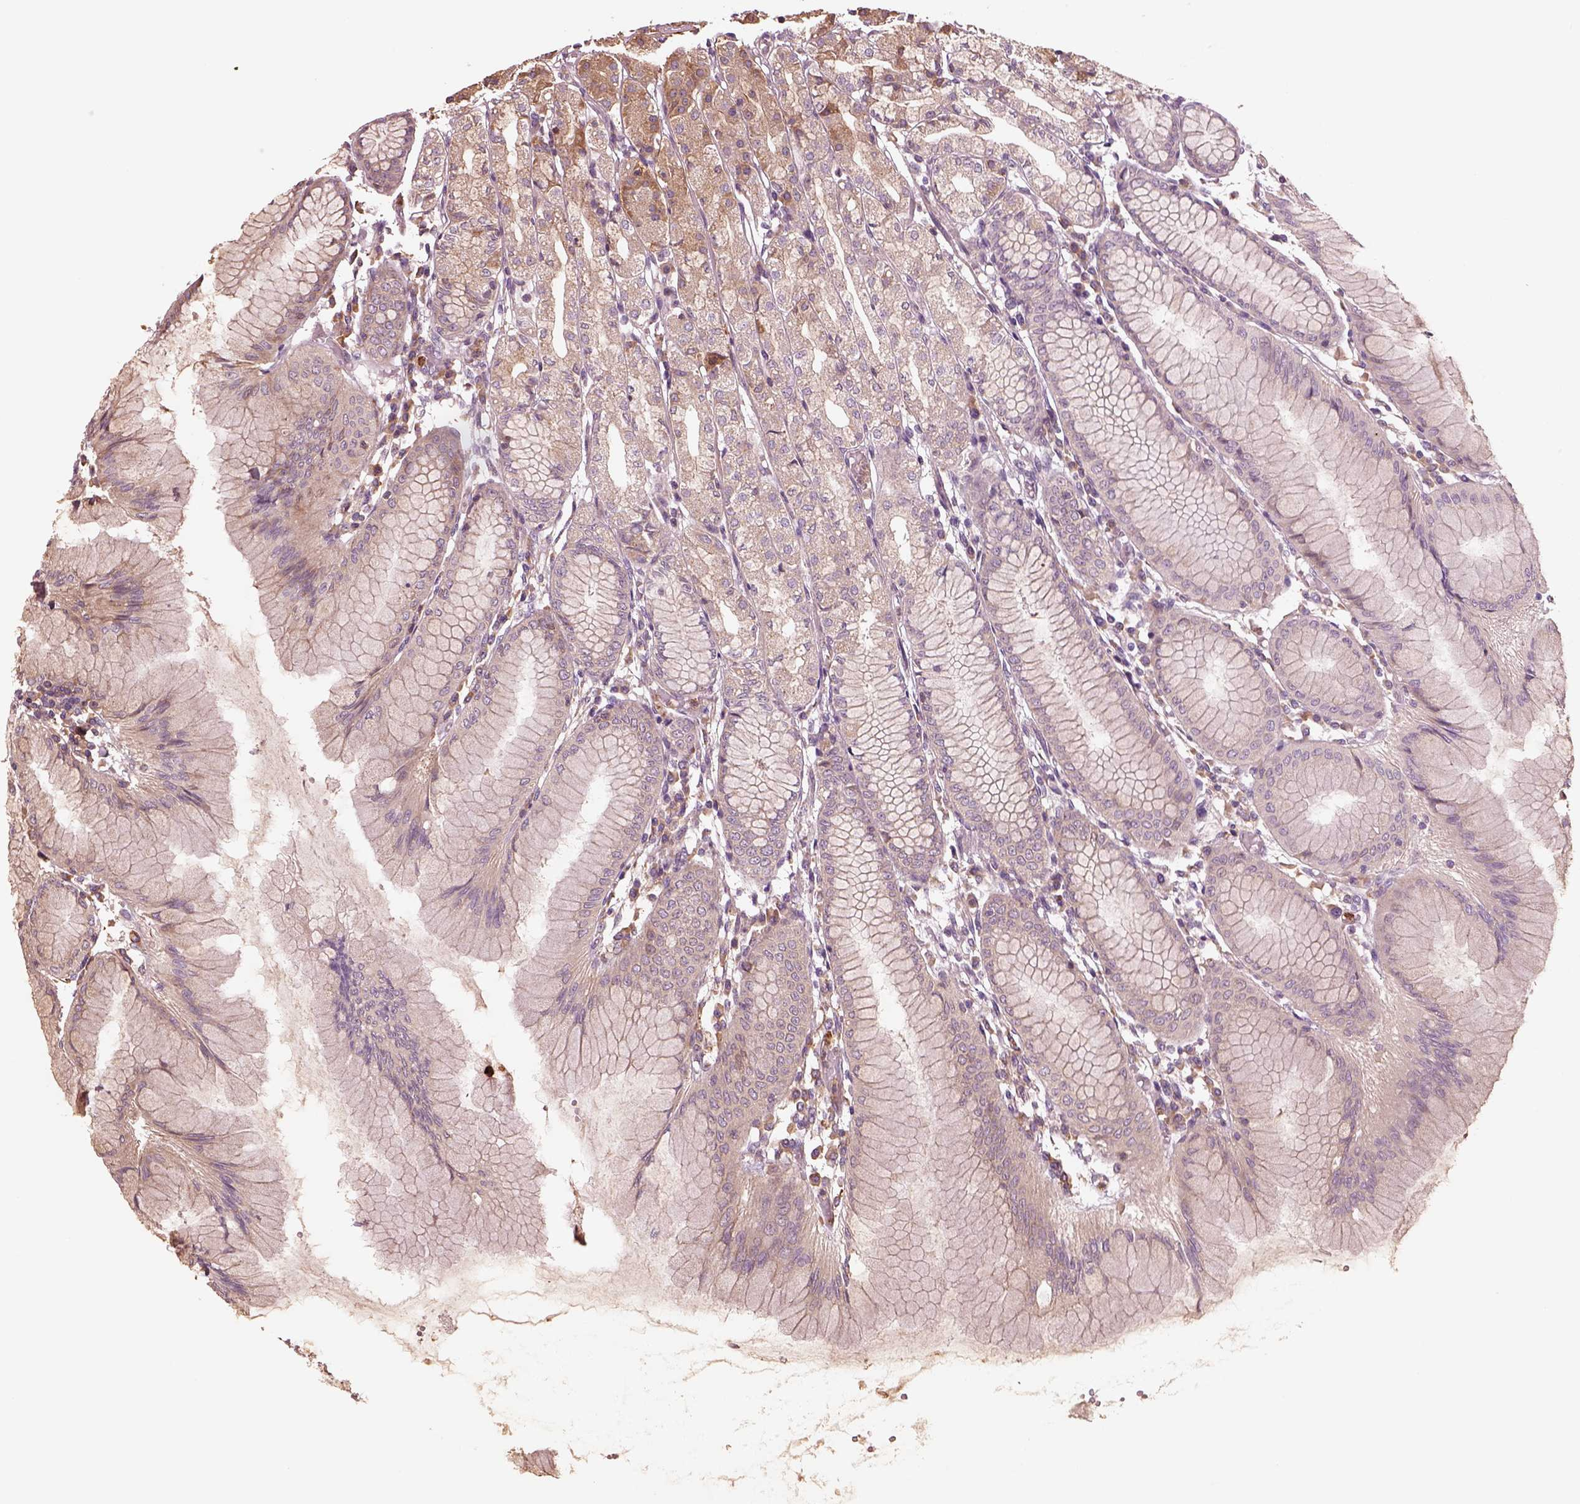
{"staining": {"intensity": "moderate", "quantity": "<25%", "location": "cytoplasmic/membranous"}, "tissue": "stomach", "cell_type": "Glandular cells", "image_type": "normal", "snomed": [{"axis": "morphology", "description": "Normal tissue, NOS"}, {"axis": "topography", "description": "Stomach"}], "caption": "Stomach stained with DAB (3,3'-diaminobenzidine) immunohistochemistry (IHC) exhibits low levels of moderate cytoplasmic/membranous staining in approximately <25% of glandular cells.", "gene": "ASCC2", "patient": {"sex": "female", "age": 57}}